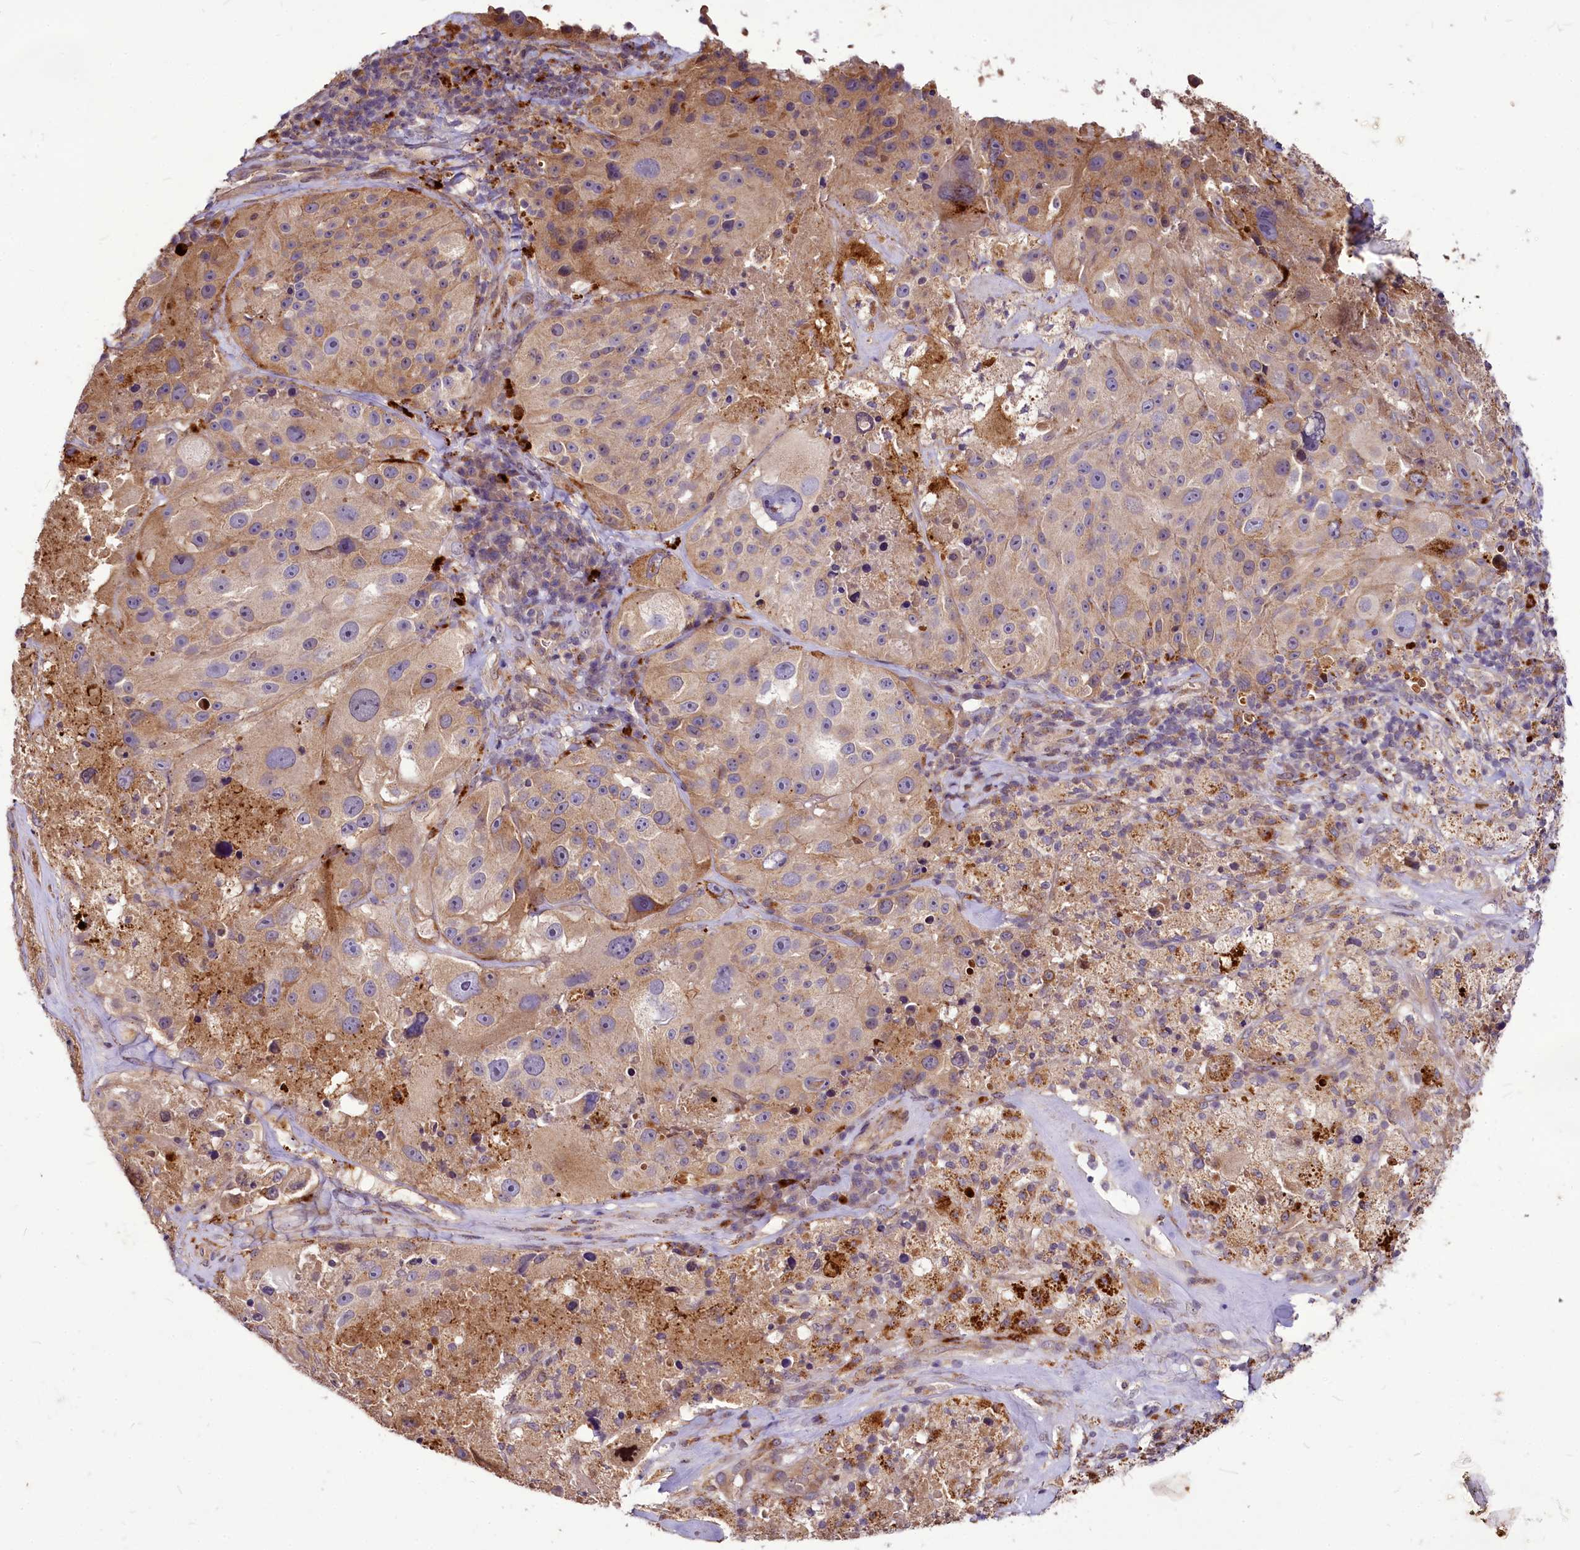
{"staining": {"intensity": "weak", "quantity": "25%-75%", "location": "cytoplasmic/membranous"}, "tissue": "melanoma", "cell_type": "Tumor cells", "image_type": "cancer", "snomed": [{"axis": "morphology", "description": "Malignant melanoma, Metastatic site"}, {"axis": "topography", "description": "Lymph node"}], "caption": "Melanoma stained with a brown dye shows weak cytoplasmic/membranous positive positivity in approximately 25%-75% of tumor cells.", "gene": "C11orf86", "patient": {"sex": "male", "age": 62}}